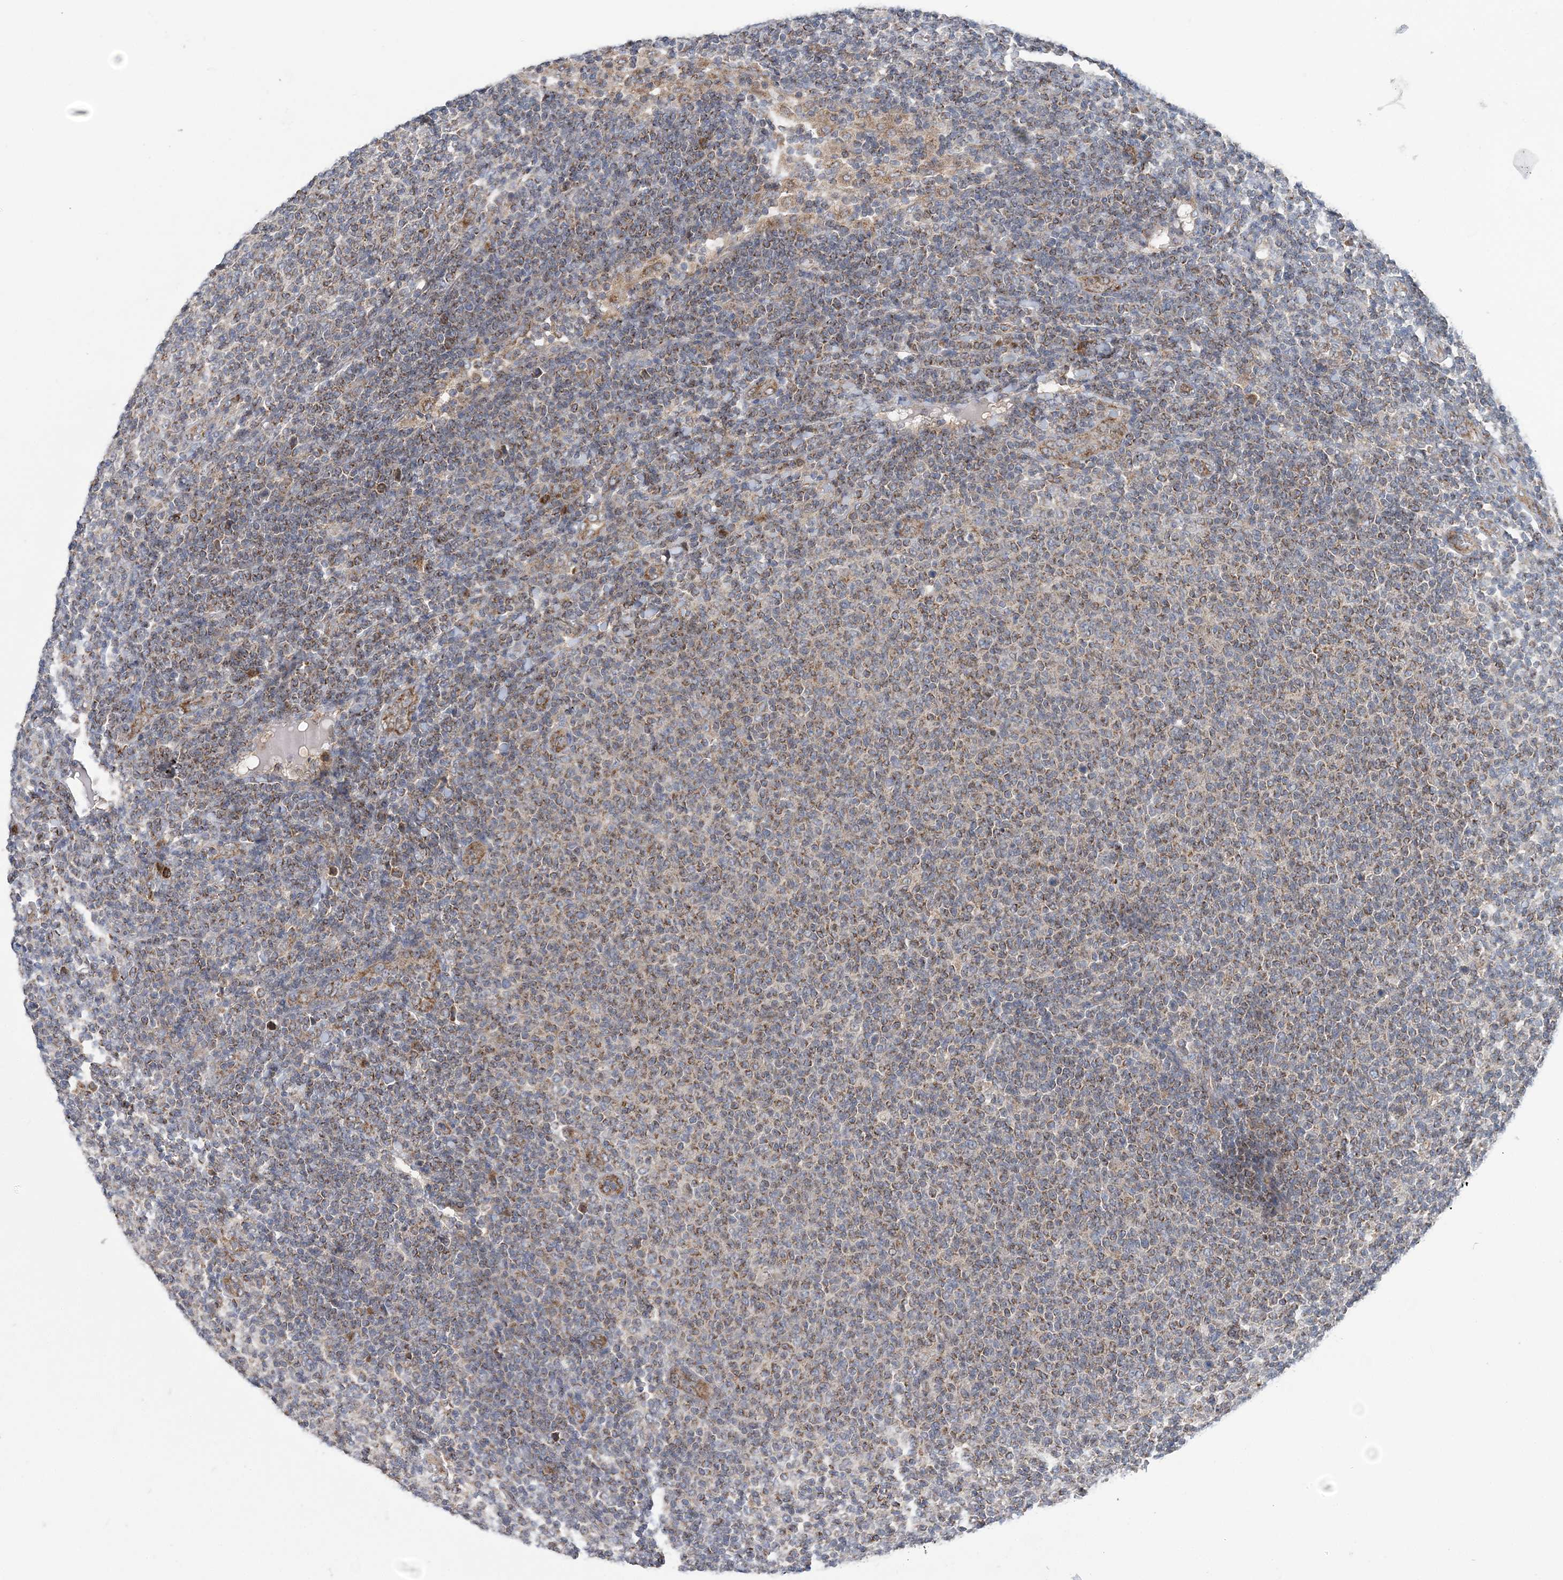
{"staining": {"intensity": "moderate", "quantity": ">75%", "location": "cytoplasmic/membranous"}, "tissue": "lymphoma", "cell_type": "Tumor cells", "image_type": "cancer", "snomed": [{"axis": "morphology", "description": "Malignant lymphoma, non-Hodgkin's type, Low grade"}, {"axis": "topography", "description": "Lymph node"}], "caption": "This is an image of immunohistochemistry (IHC) staining of lymphoma, which shows moderate staining in the cytoplasmic/membranous of tumor cells.", "gene": "COPE", "patient": {"sex": "male", "age": 66}}